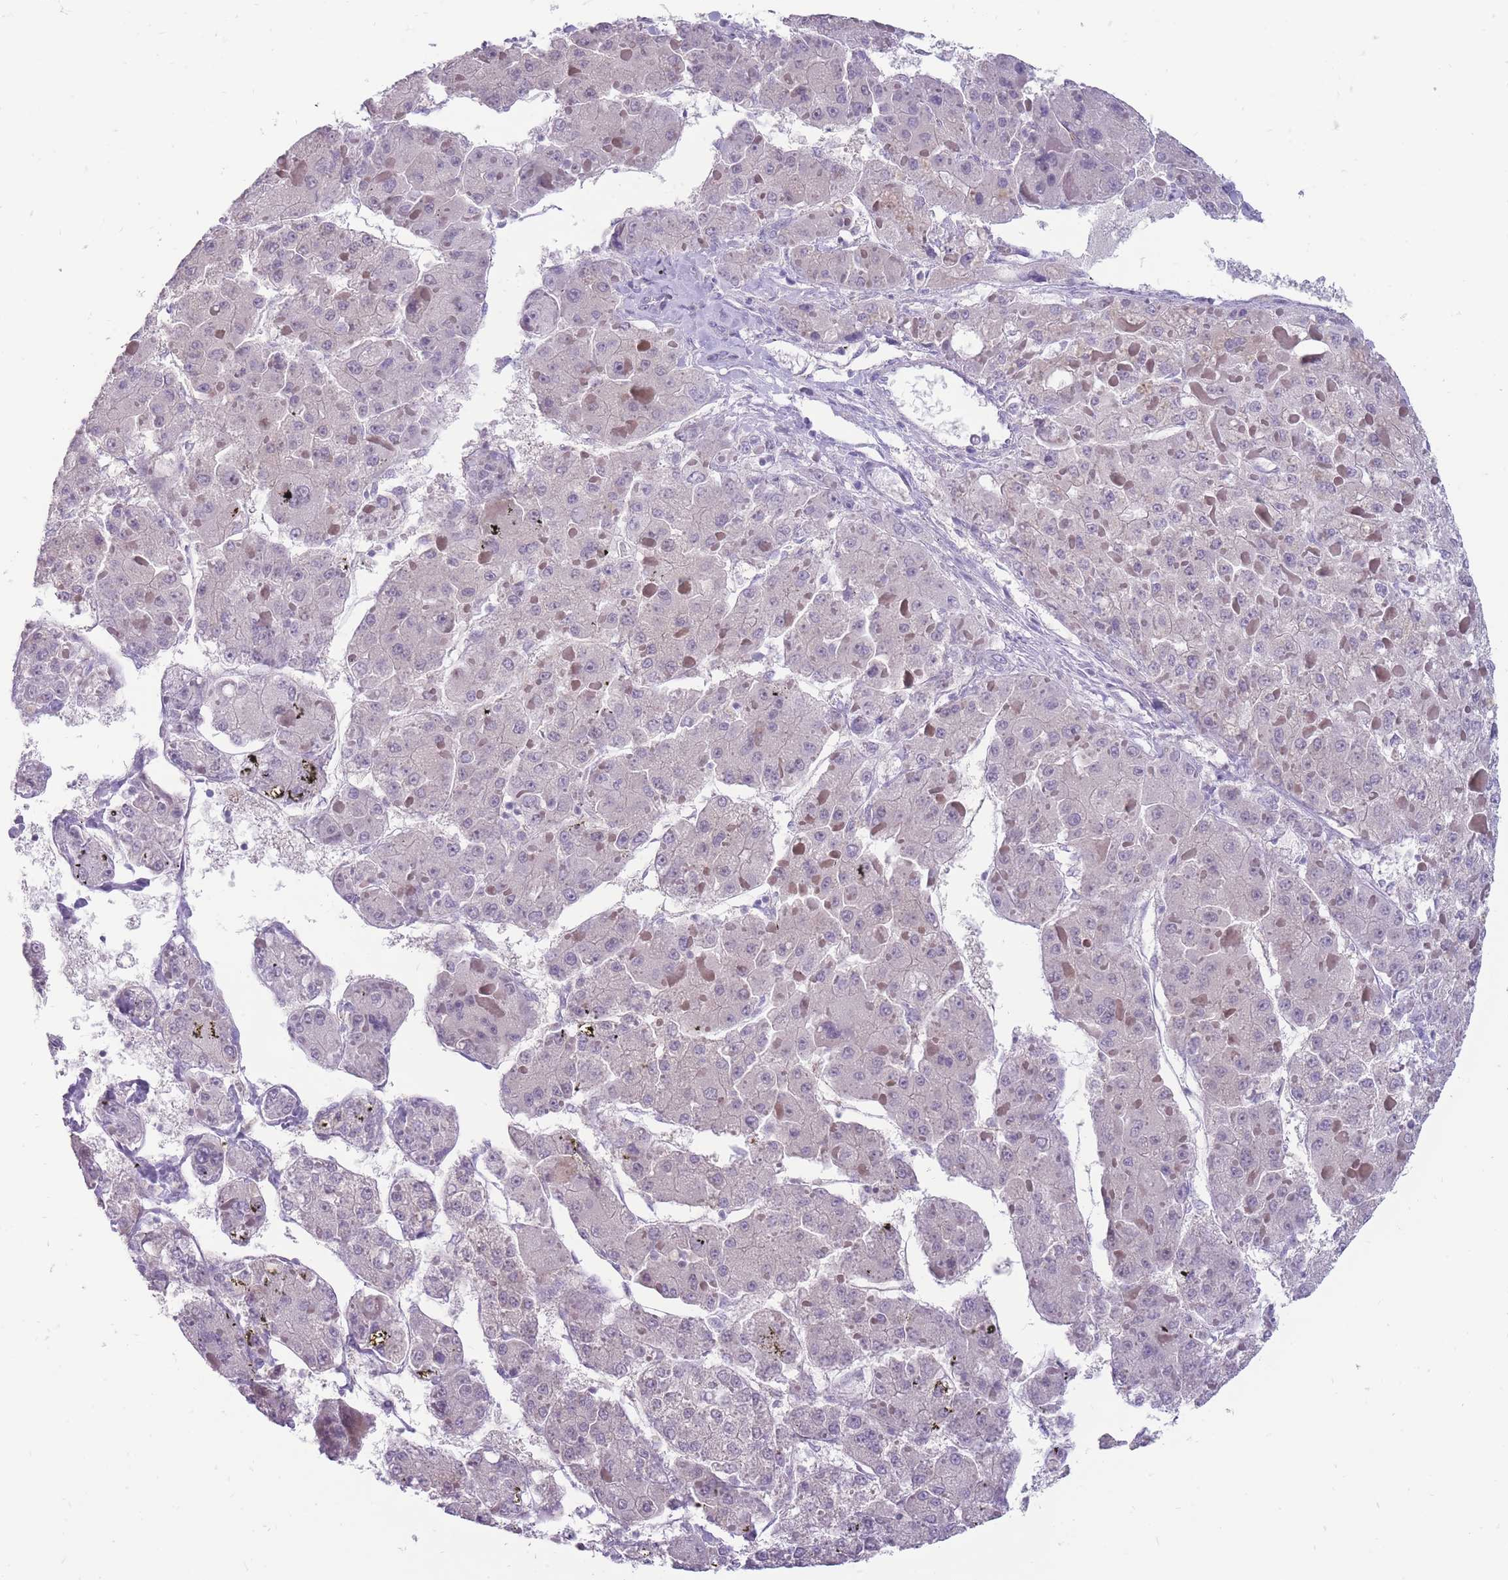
{"staining": {"intensity": "negative", "quantity": "none", "location": "none"}, "tissue": "liver cancer", "cell_type": "Tumor cells", "image_type": "cancer", "snomed": [{"axis": "morphology", "description": "Carcinoma, Hepatocellular, NOS"}, {"axis": "topography", "description": "Liver"}], "caption": "Immunohistochemical staining of human liver cancer exhibits no significant expression in tumor cells. (Brightfield microscopy of DAB (3,3'-diaminobenzidine) IHC at high magnification).", "gene": "ERICH4", "patient": {"sex": "female", "age": 73}}